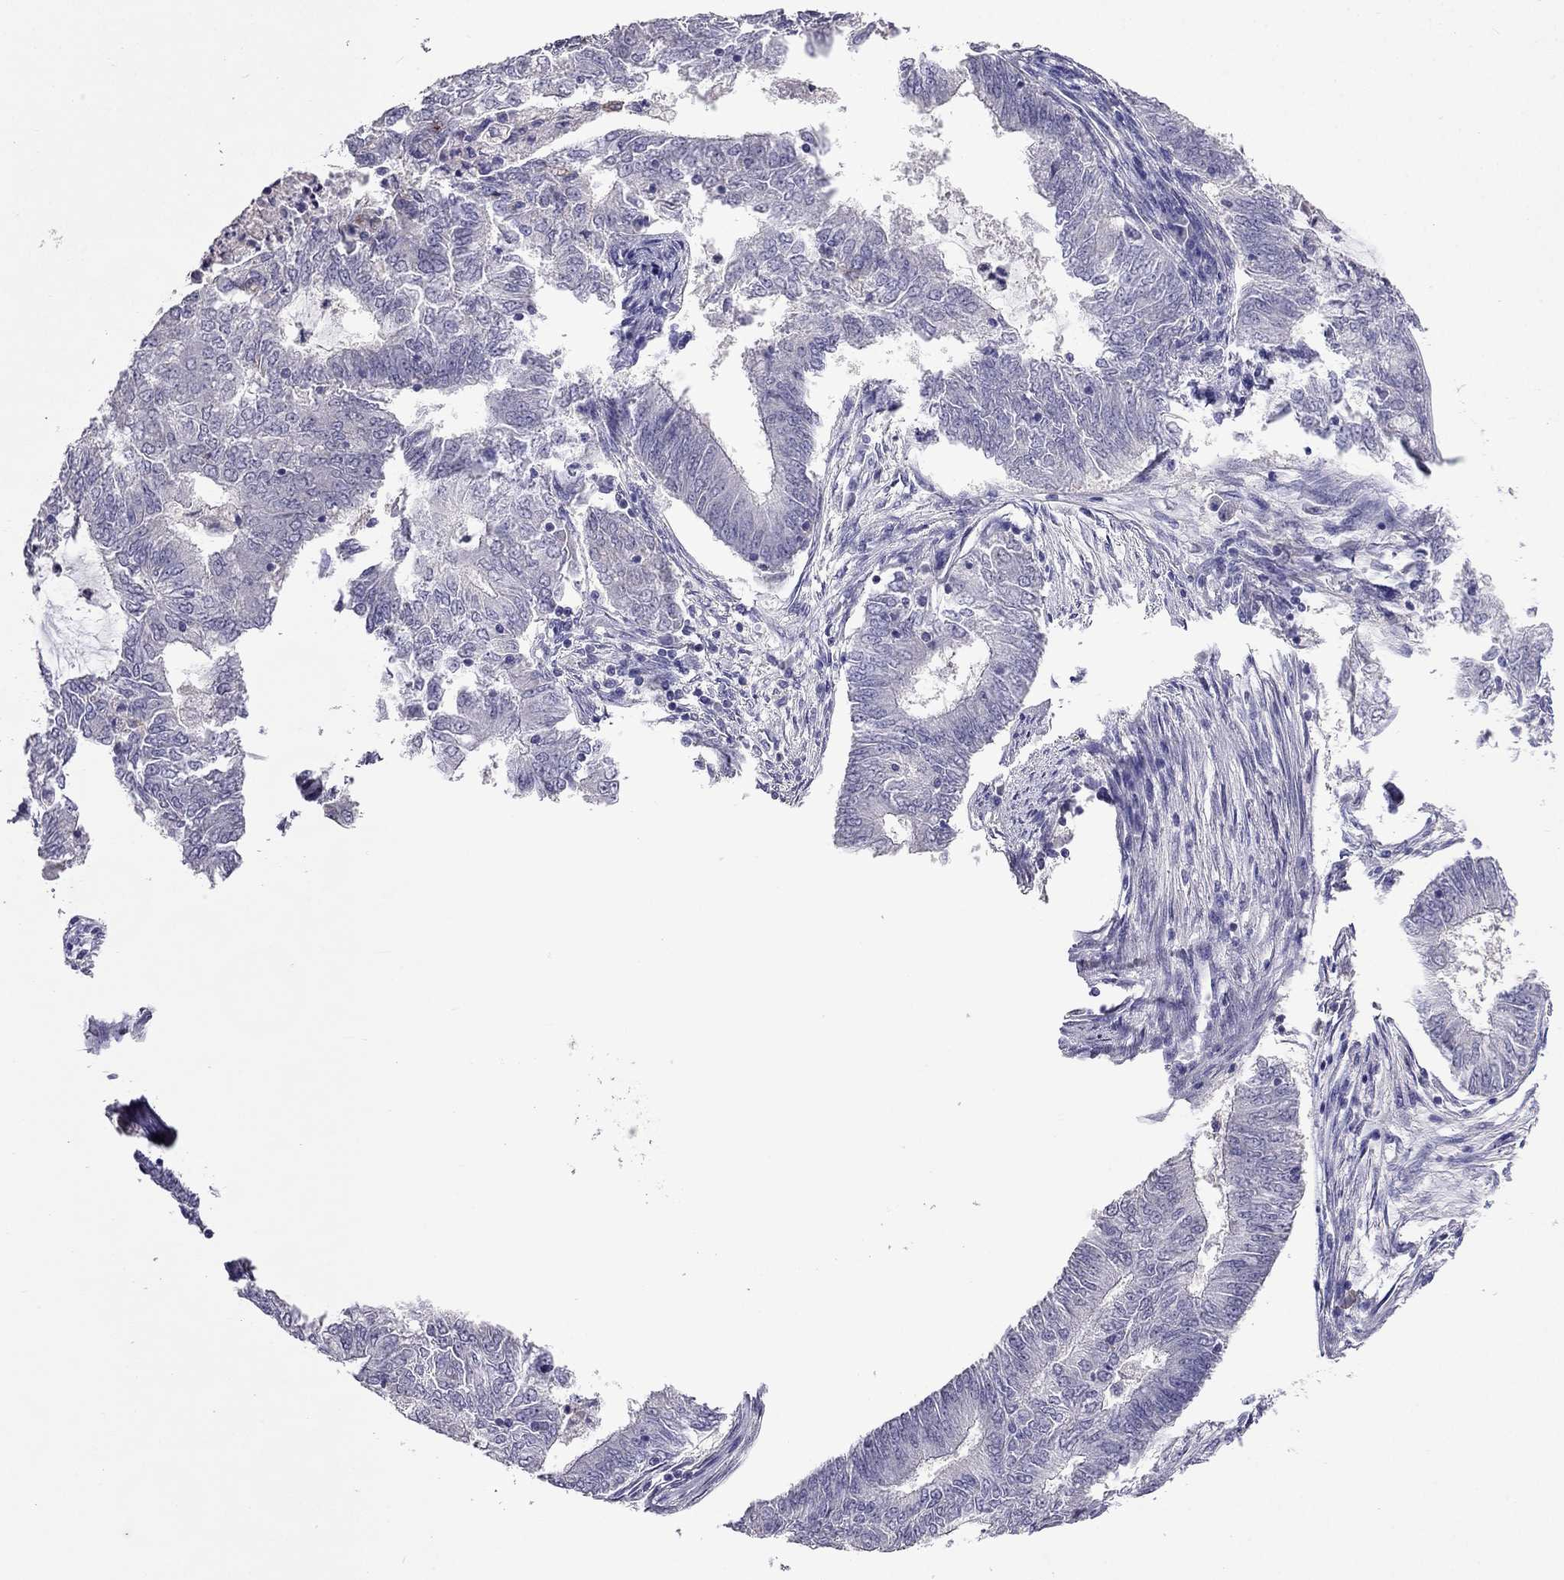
{"staining": {"intensity": "negative", "quantity": "none", "location": "none"}, "tissue": "endometrial cancer", "cell_type": "Tumor cells", "image_type": "cancer", "snomed": [{"axis": "morphology", "description": "Adenocarcinoma, NOS"}, {"axis": "topography", "description": "Endometrium"}], "caption": "This image is of endometrial cancer (adenocarcinoma) stained with immunohistochemistry to label a protein in brown with the nuclei are counter-stained blue. There is no positivity in tumor cells.", "gene": "AQP9", "patient": {"sex": "female", "age": 62}}